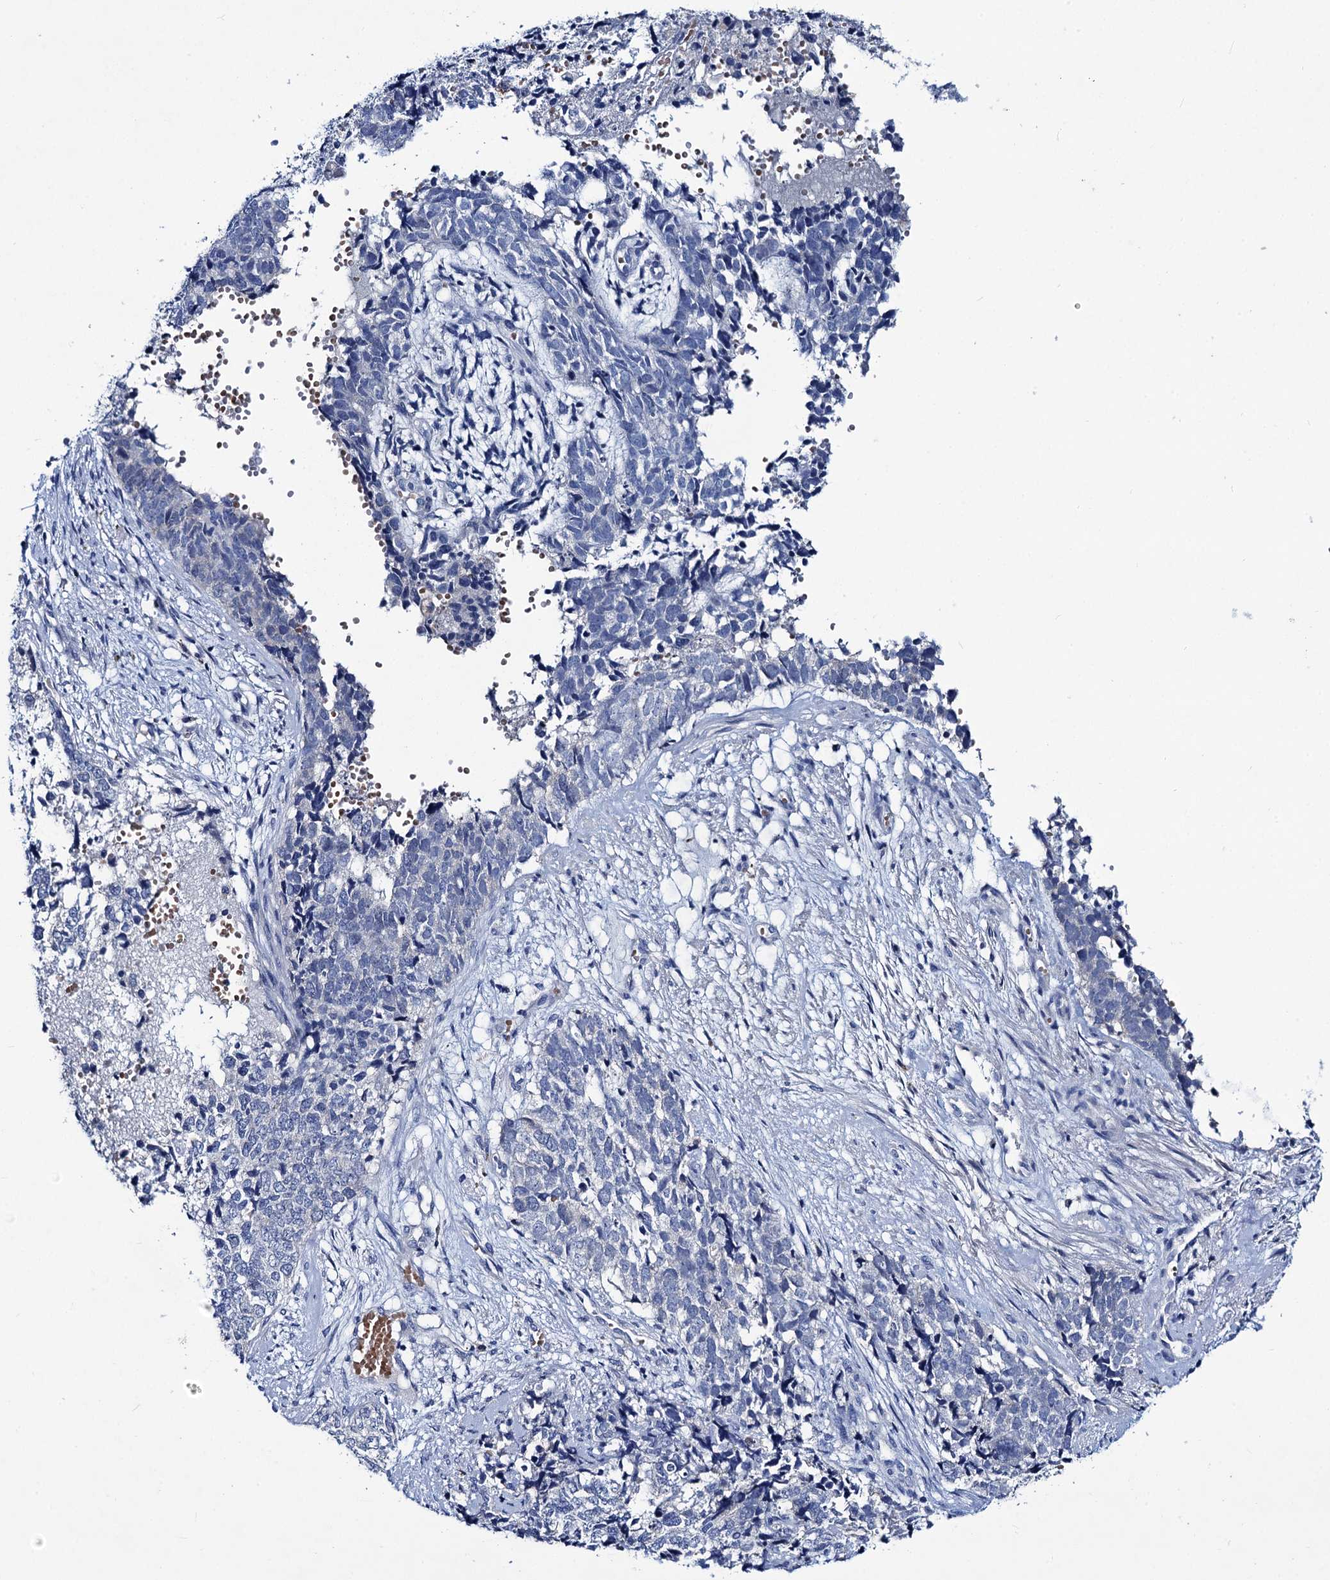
{"staining": {"intensity": "negative", "quantity": "none", "location": "none"}, "tissue": "cervical cancer", "cell_type": "Tumor cells", "image_type": "cancer", "snomed": [{"axis": "morphology", "description": "Squamous cell carcinoma, NOS"}, {"axis": "topography", "description": "Cervix"}], "caption": "This histopathology image is of cervical cancer stained with immunohistochemistry (IHC) to label a protein in brown with the nuclei are counter-stained blue. There is no expression in tumor cells. (DAB immunohistochemistry with hematoxylin counter stain).", "gene": "RTKN2", "patient": {"sex": "female", "age": 63}}